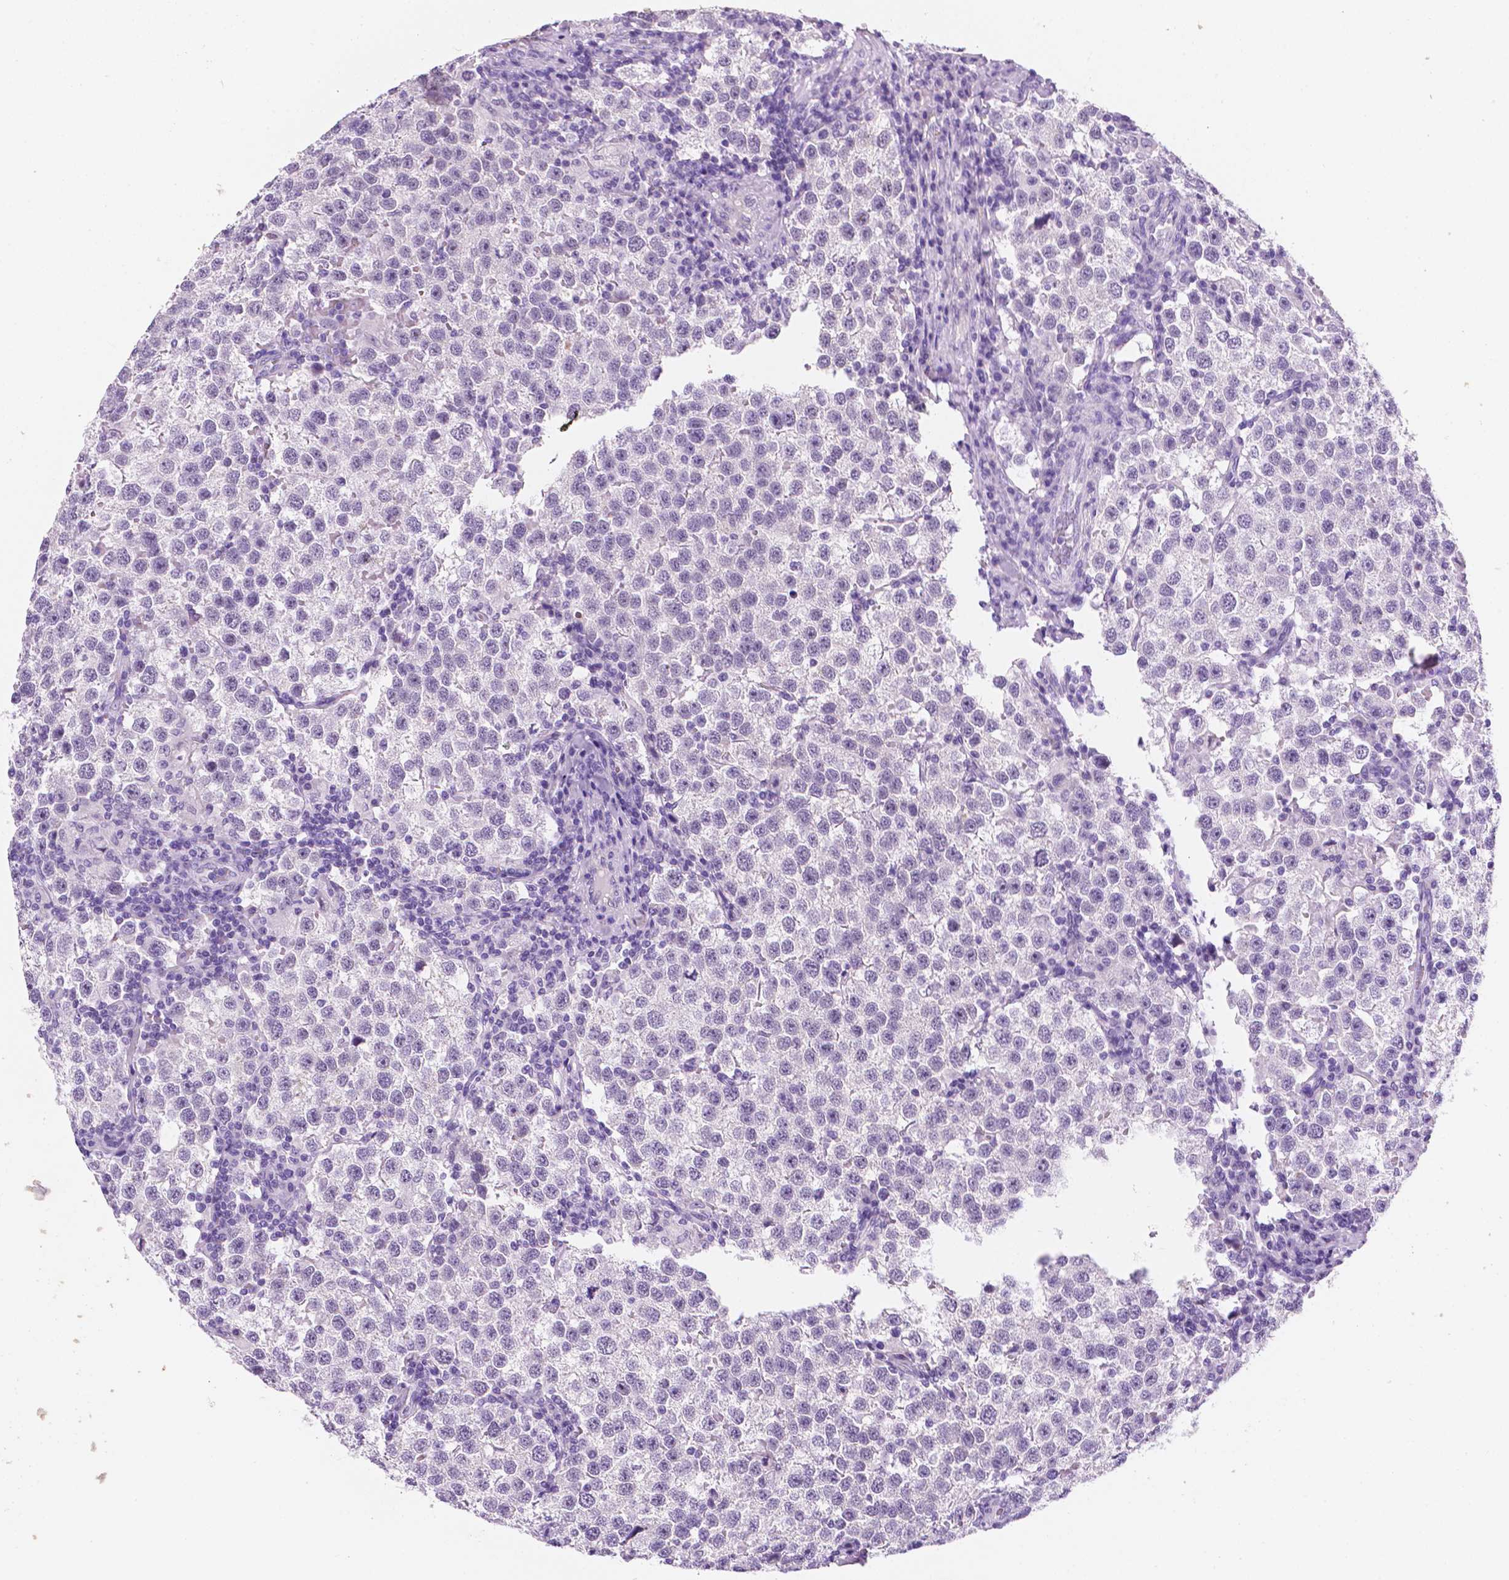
{"staining": {"intensity": "negative", "quantity": "none", "location": "none"}, "tissue": "testis cancer", "cell_type": "Tumor cells", "image_type": "cancer", "snomed": [{"axis": "morphology", "description": "Seminoma, NOS"}, {"axis": "topography", "description": "Testis"}], "caption": "Micrograph shows no protein positivity in tumor cells of testis cancer tissue. (Brightfield microscopy of DAB (3,3'-diaminobenzidine) immunohistochemistry at high magnification).", "gene": "PPL", "patient": {"sex": "male", "age": 37}}